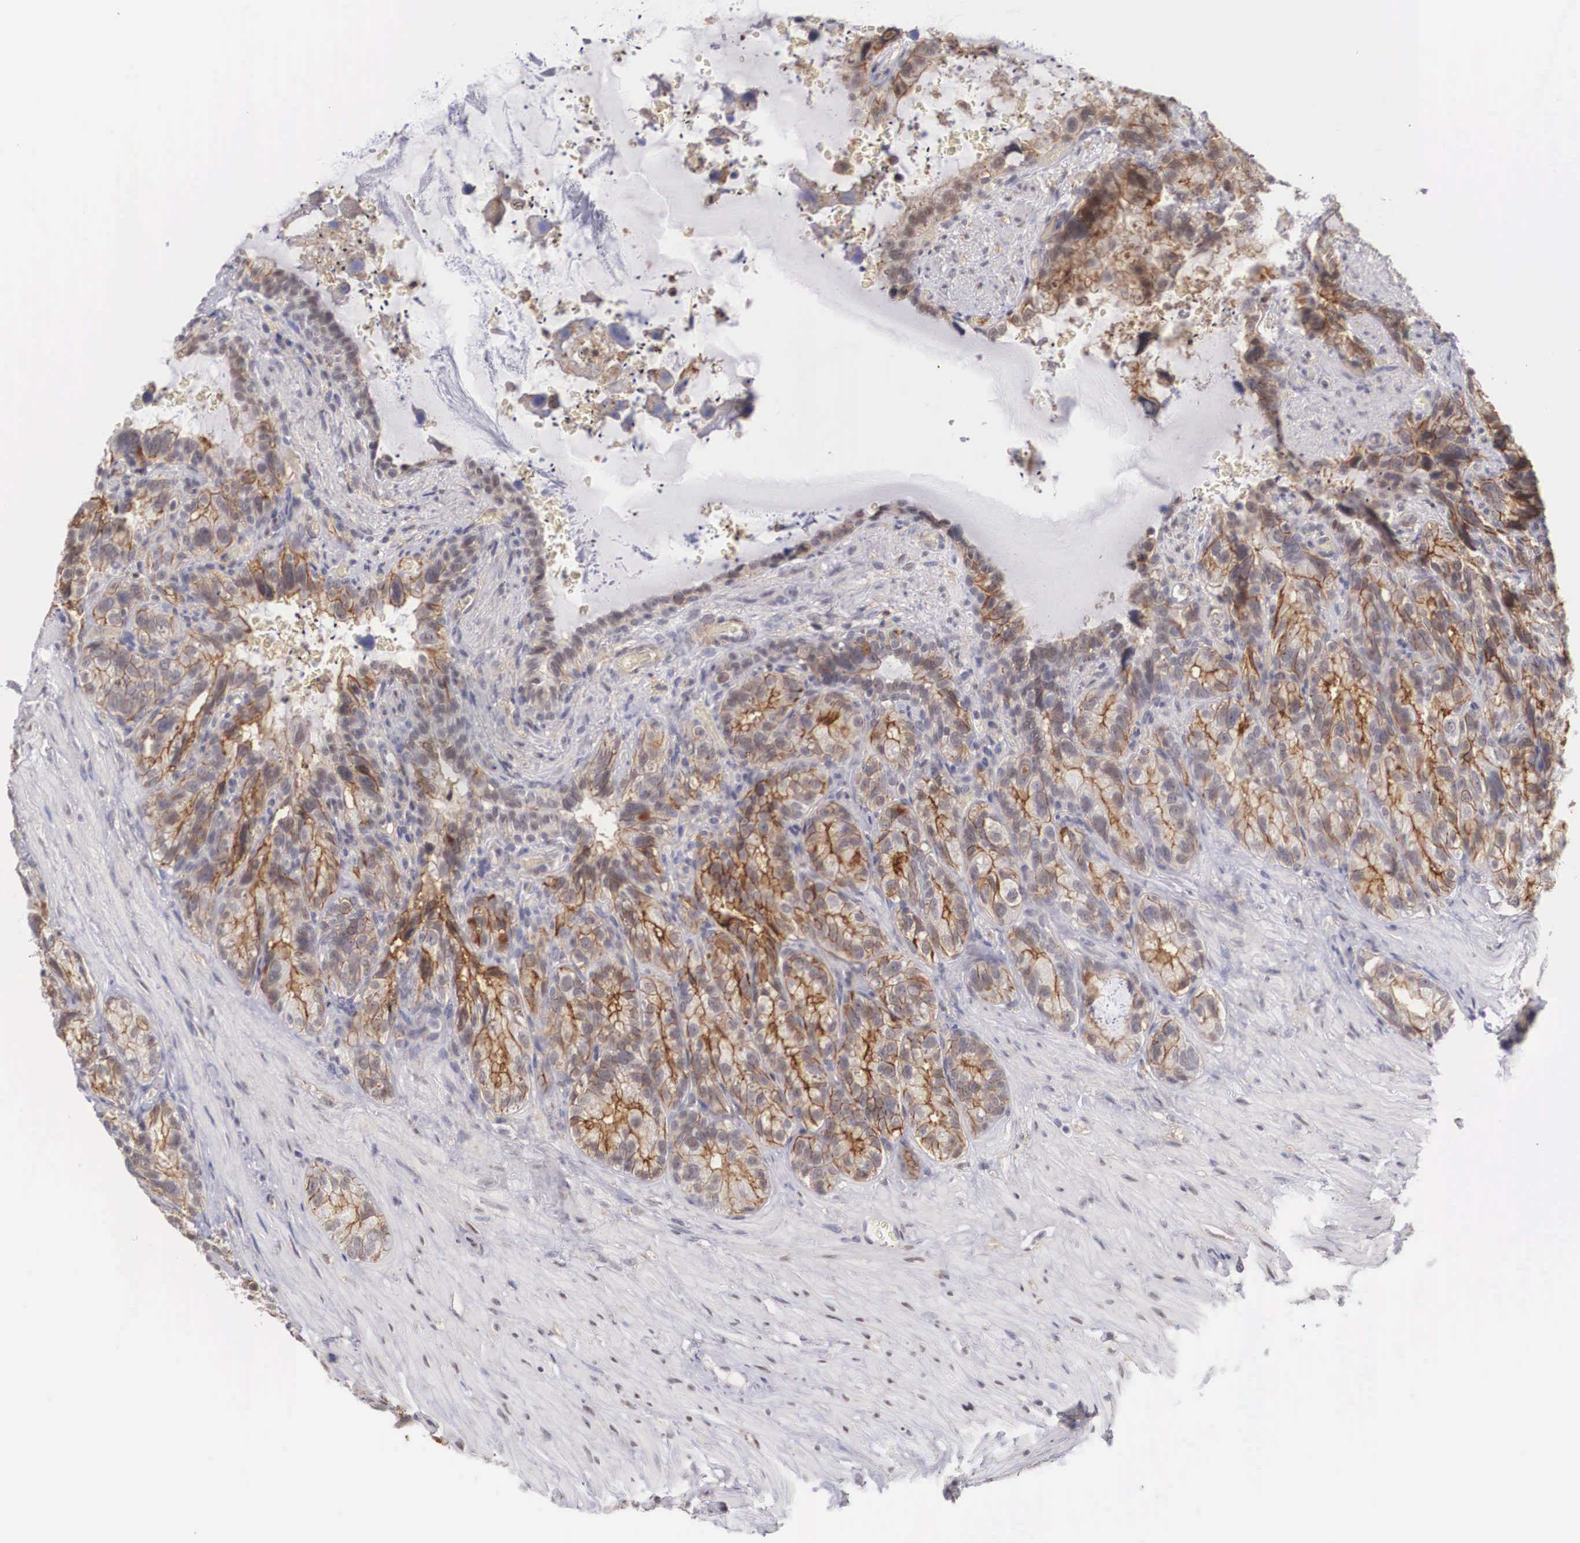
{"staining": {"intensity": "weak", "quantity": "25%-75%", "location": "cytoplasmic/membranous,nuclear"}, "tissue": "seminal vesicle", "cell_type": "Glandular cells", "image_type": "normal", "snomed": [{"axis": "morphology", "description": "Normal tissue, NOS"}, {"axis": "topography", "description": "Seminal veicle"}], "caption": "Seminal vesicle was stained to show a protein in brown. There is low levels of weak cytoplasmic/membranous,nuclear expression in about 25%-75% of glandular cells.", "gene": "NR4A2", "patient": {"sex": "male", "age": 63}}